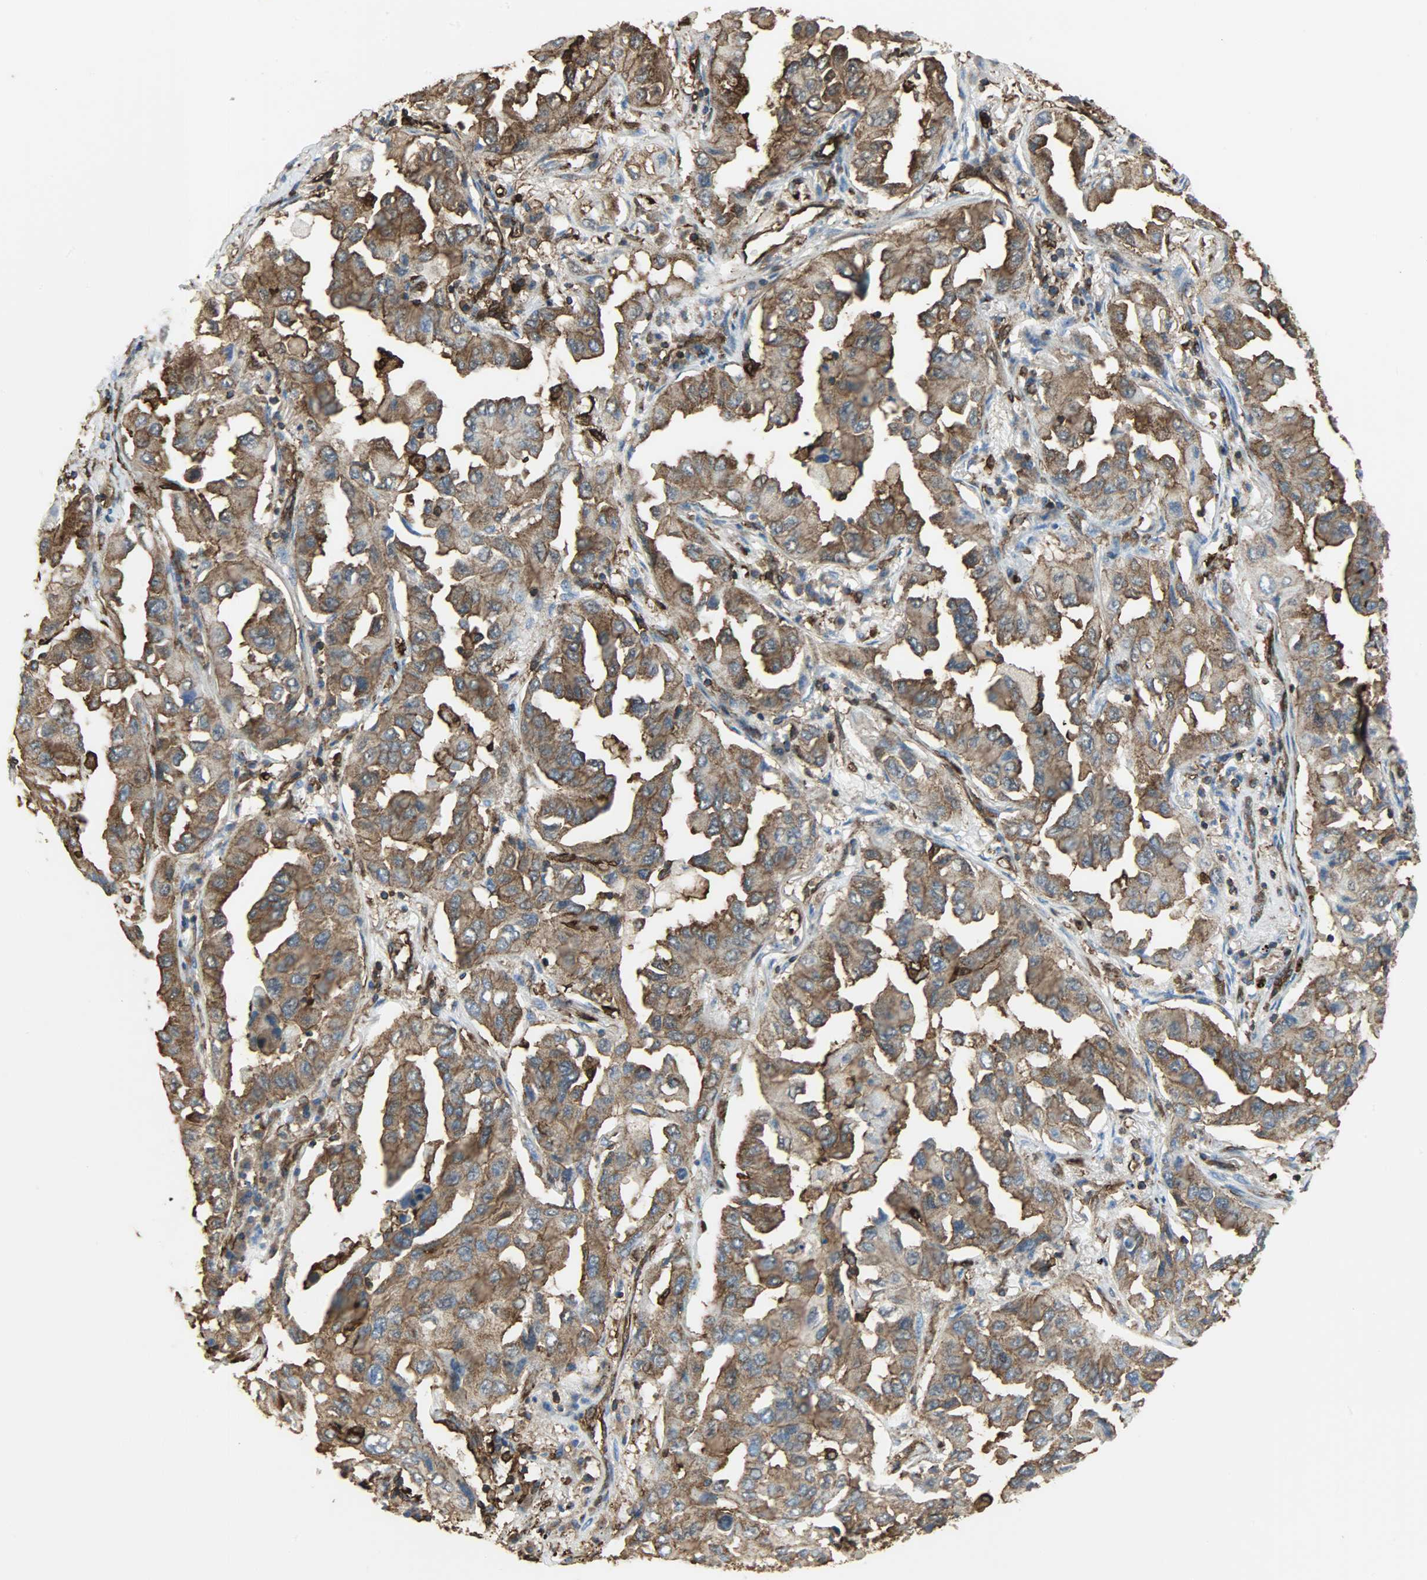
{"staining": {"intensity": "strong", "quantity": ">75%", "location": "cytoplasmic/membranous"}, "tissue": "lung cancer", "cell_type": "Tumor cells", "image_type": "cancer", "snomed": [{"axis": "morphology", "description": "Adenocarcinoma, NOS"}, {"axis": "topography", "description": "Lung"}], "caption": "A high amount of strong cytoplasmic/membranous positivity is present in about >75% of tumor cells in lung adenocarcinoma tissue. The protein is shown in brown color, while the nuclei are stained blue.", "gene": "VASP", "patient": {"sex": "female", "age": 65}}